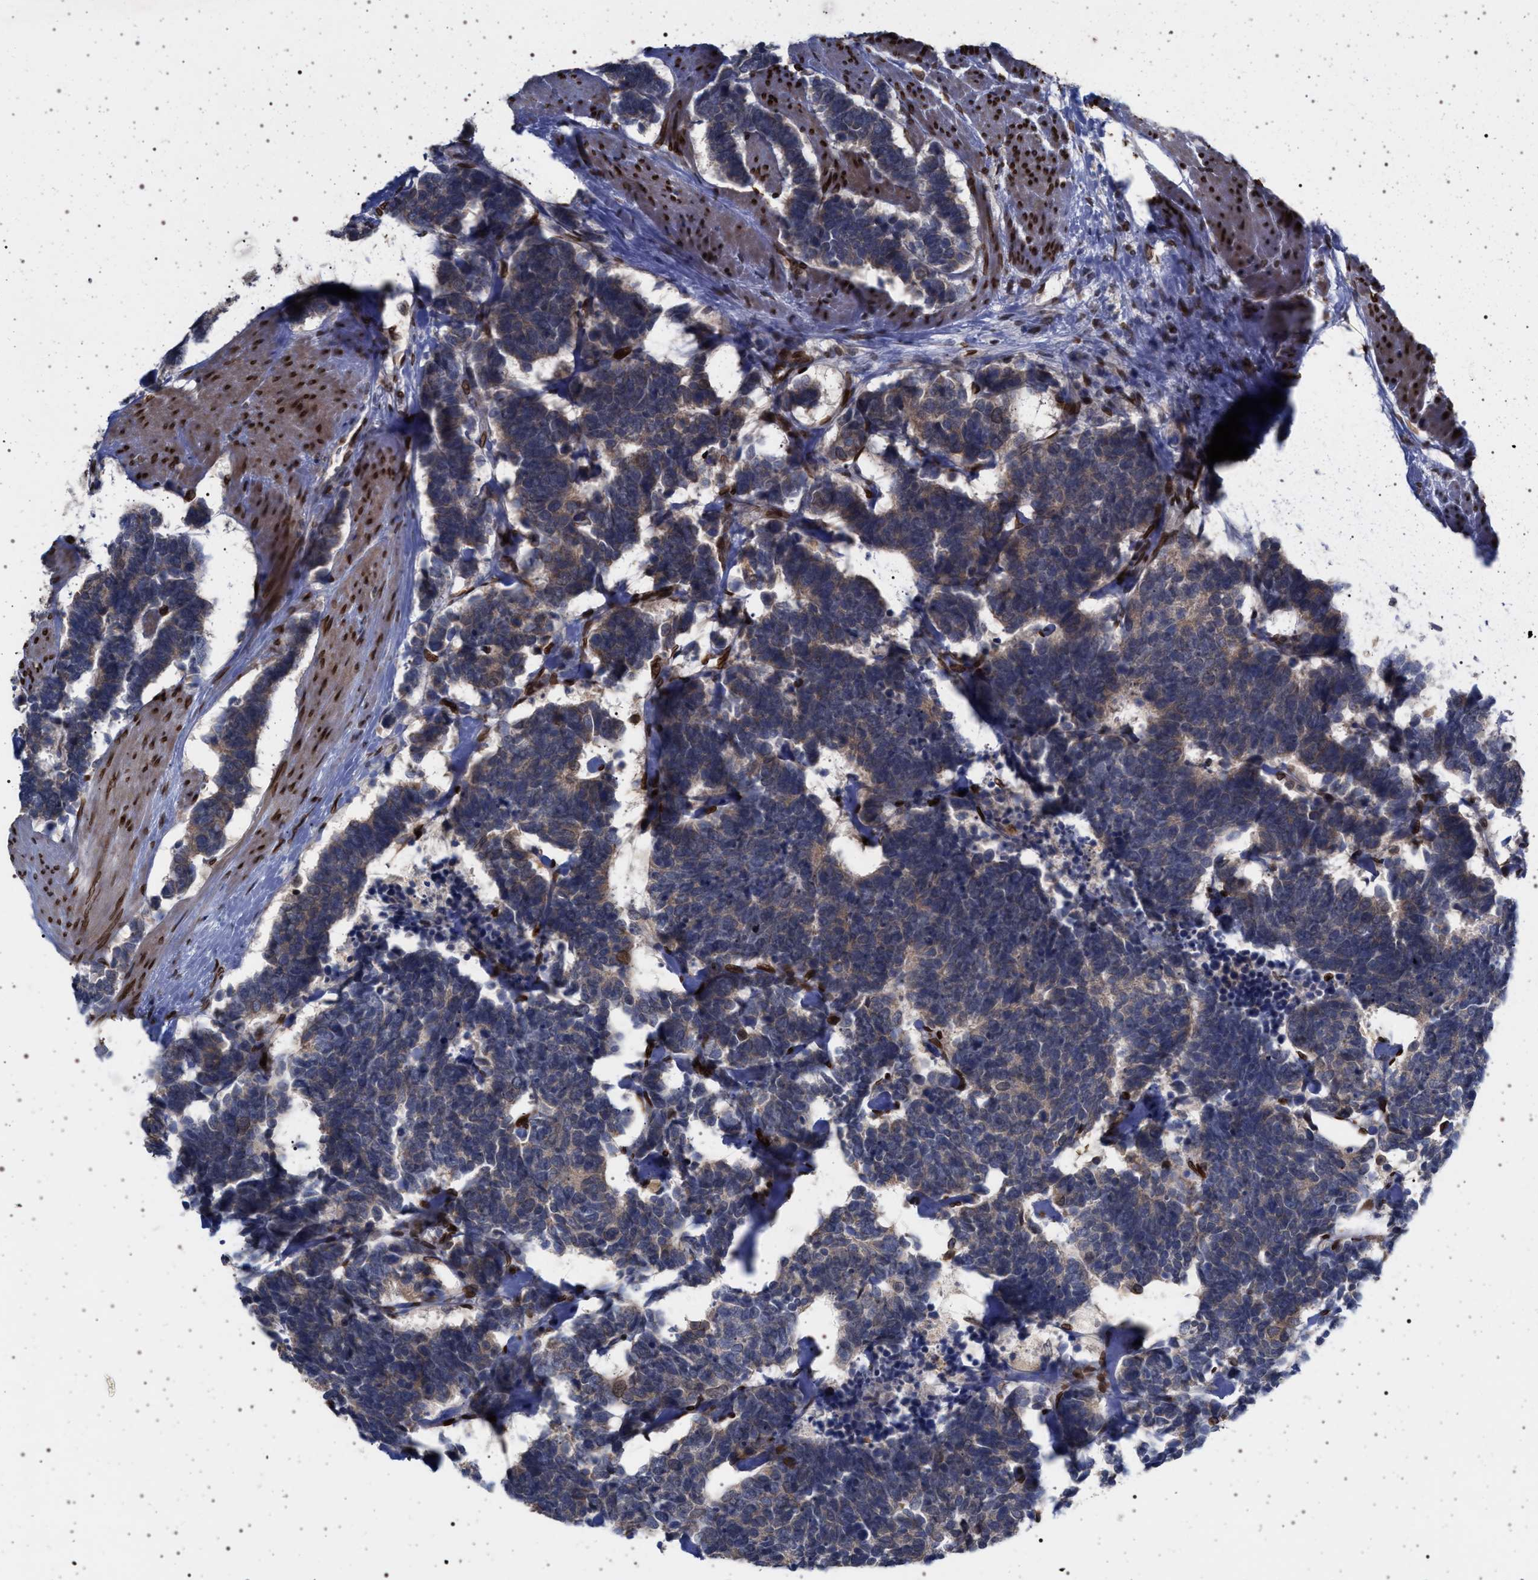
{"staining": {"intensity": "weak", "quantity": "<25%", "location": "nuclear"}, "tissue": "carcinoid", "cell_type": "Tumor cells", "image_type": "cancer", "snomed": [{"axis": "morphology", "description": "Carcinoma, NOS"}, {"axis": "morphology", "description": "Carcinoid, malignant, NOS"}, {"axis": "topography", "description": "Urinary bladder"}], "caption": "IHC of carcinoid displays no expression in tumor cells.", "gene": "ING2", "patient": {"sex": "male", "age": 57}}